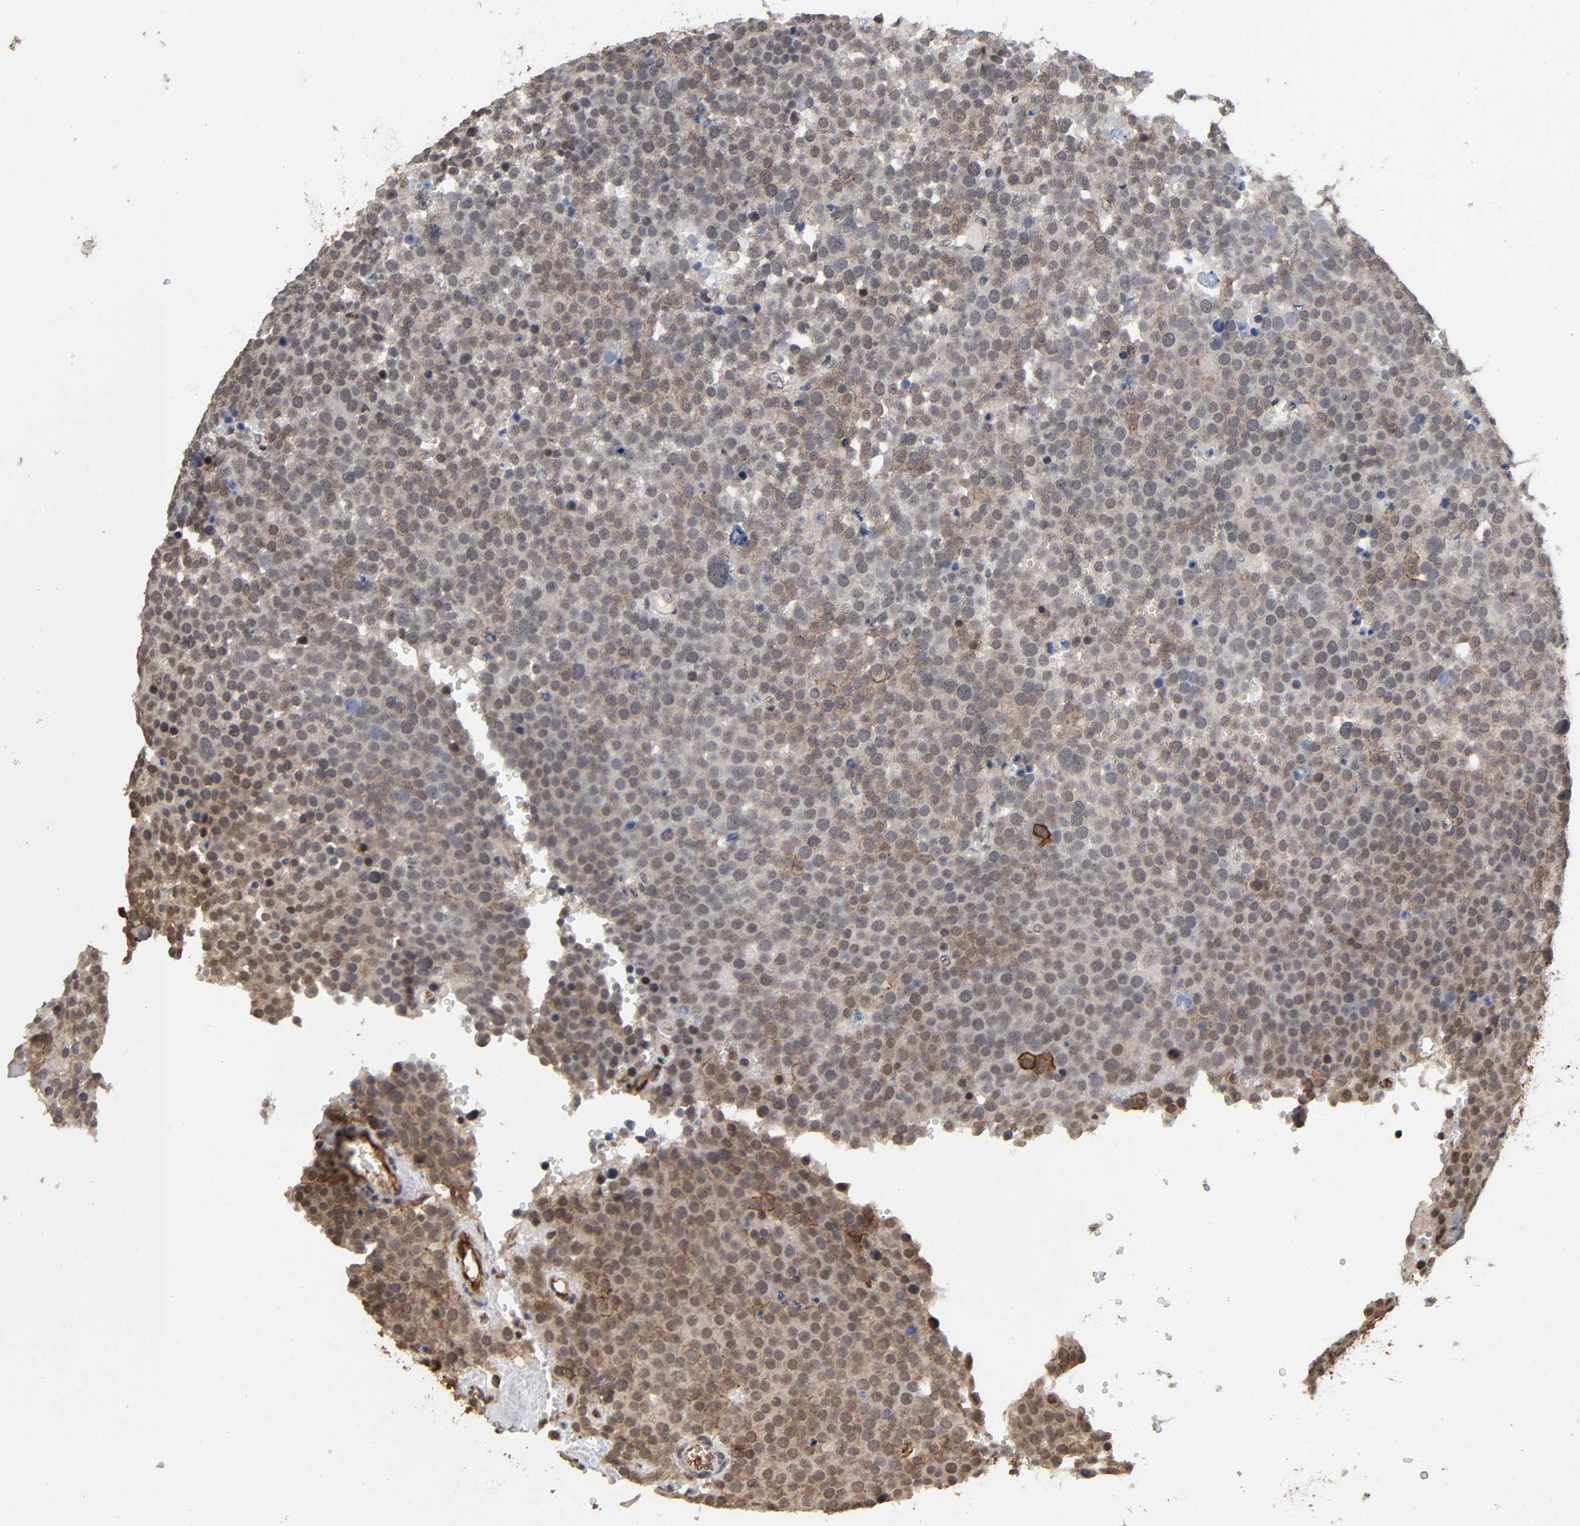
{"staining": {"intensity": "weak", "quantity": ">75%", "location": "cytoplasmic/membranous,nuclear"}, "tissue": "testis cancer", "cell_type": "Tumor cells", "image_type": "cancer", "snomed": [{"axis": "morphology", "description": "Seminoma, NOS"}, {"axis": "topography", "description": "Testis"}], "caption": "Tumor cells reveal low levels of weak cytoplasmic/membranous and nuclear positivity in approximately >75% of cells in seminoma (testis). (Stains: DAB (3,3'-diaminobenzidine) in brown, nuclei in blue, Microscopy: brightfield microscopy at high magnification).", "gene": "AHNAK2", "patient": {"sex": "male", "age": 71}}